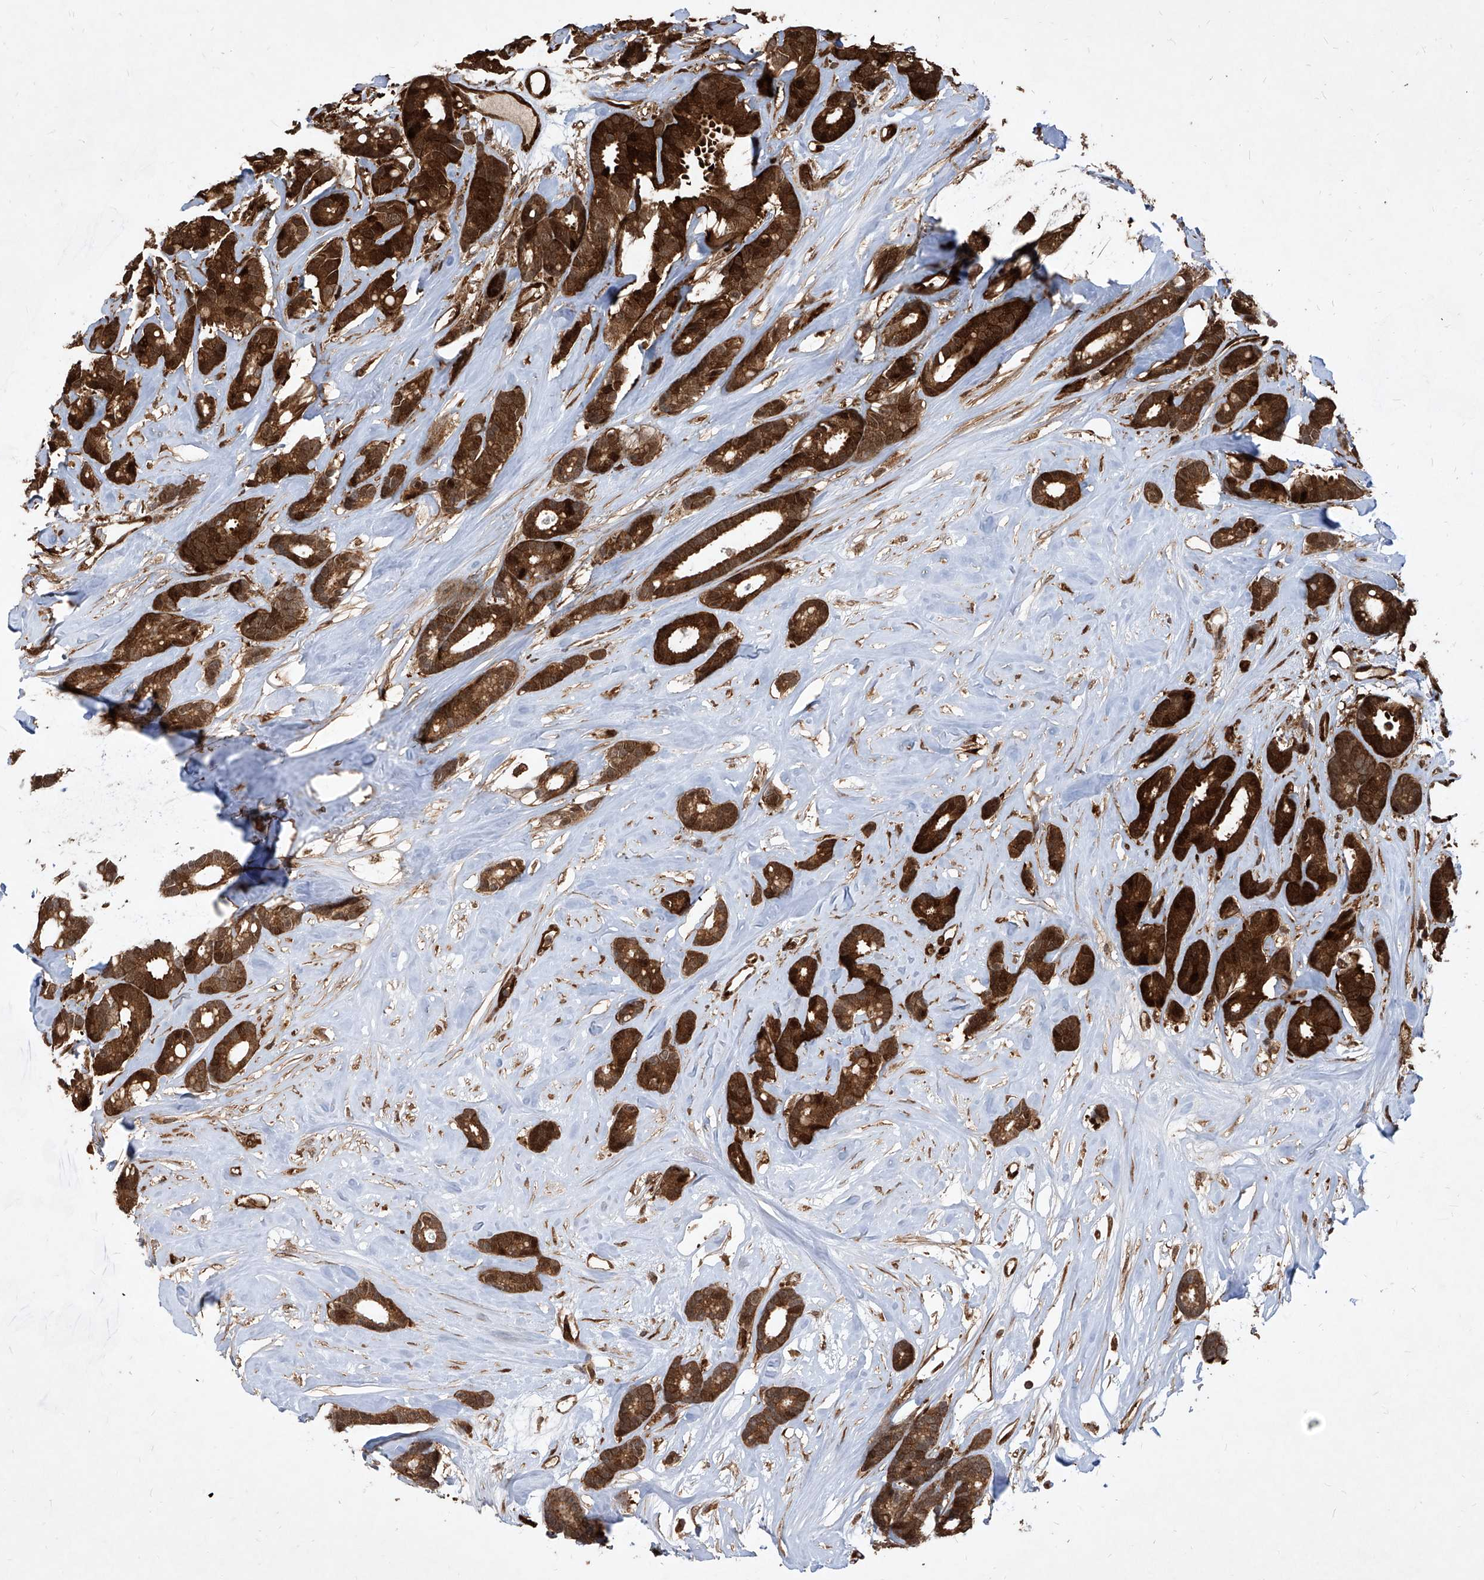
{"staining": {"intensity": "strong", "quantity": ">75%", "location": "cytoplasmic/membranous,nuclear"}, "tissue": "breast cancer", "cell_type": "Tumor cells", "image_type": "cancer", "snomed": [{"axis": "morphology", "description": "Duct carcinoma"}, {"axis": "topography", "description": "Breast"}], "caption": "A high-resolution photomicrograph shows IHC staining of breast cancer (infiltrating ductal carcinoma), which reveals strong cytoplasmic/membranous and nuclear positivity in about >75% of tumor cells.", "gene": "MAGED2", "patient": {"sex": "female", "age": 87}}